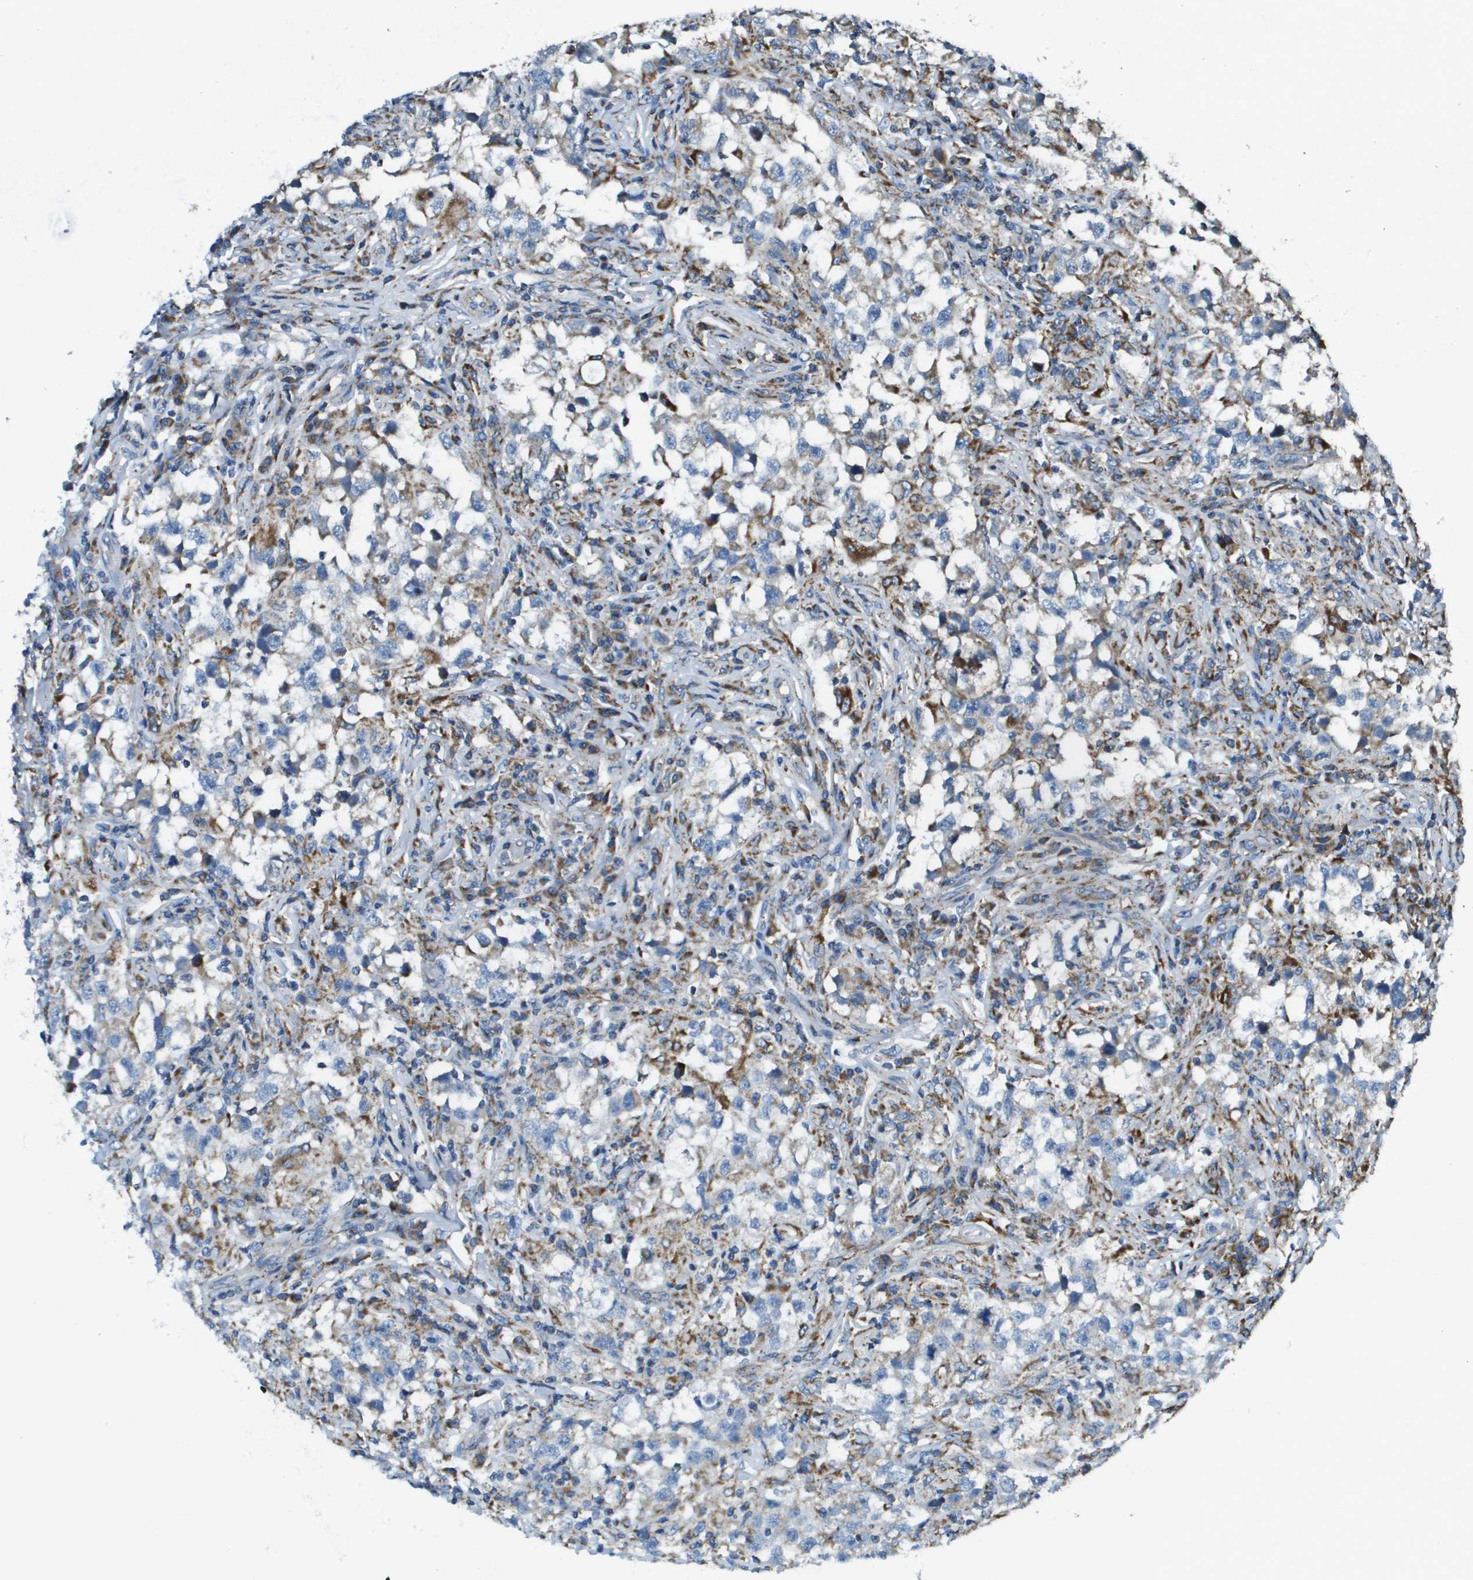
{"staining": {"intensity": "moderate", "quantity": "<25%", "location": "cytoplasmic/membranous"}, "tissue": "testis cancer", "cell_type": "Tumor cells", "image_type": "cancer", "snomed": [{"axis": "morphology", "description": "Carcinoma, Embryonal, NOS"}, {"axis": "topography", "description": "Testis"}], "caption": "Tumor cells exhibit low levels of moderate cytoplasmic/membranous expression in about <25% of cells in human testis cancer.", "gene": "NRK", "patient": {"sex": "male", "age": 21}}